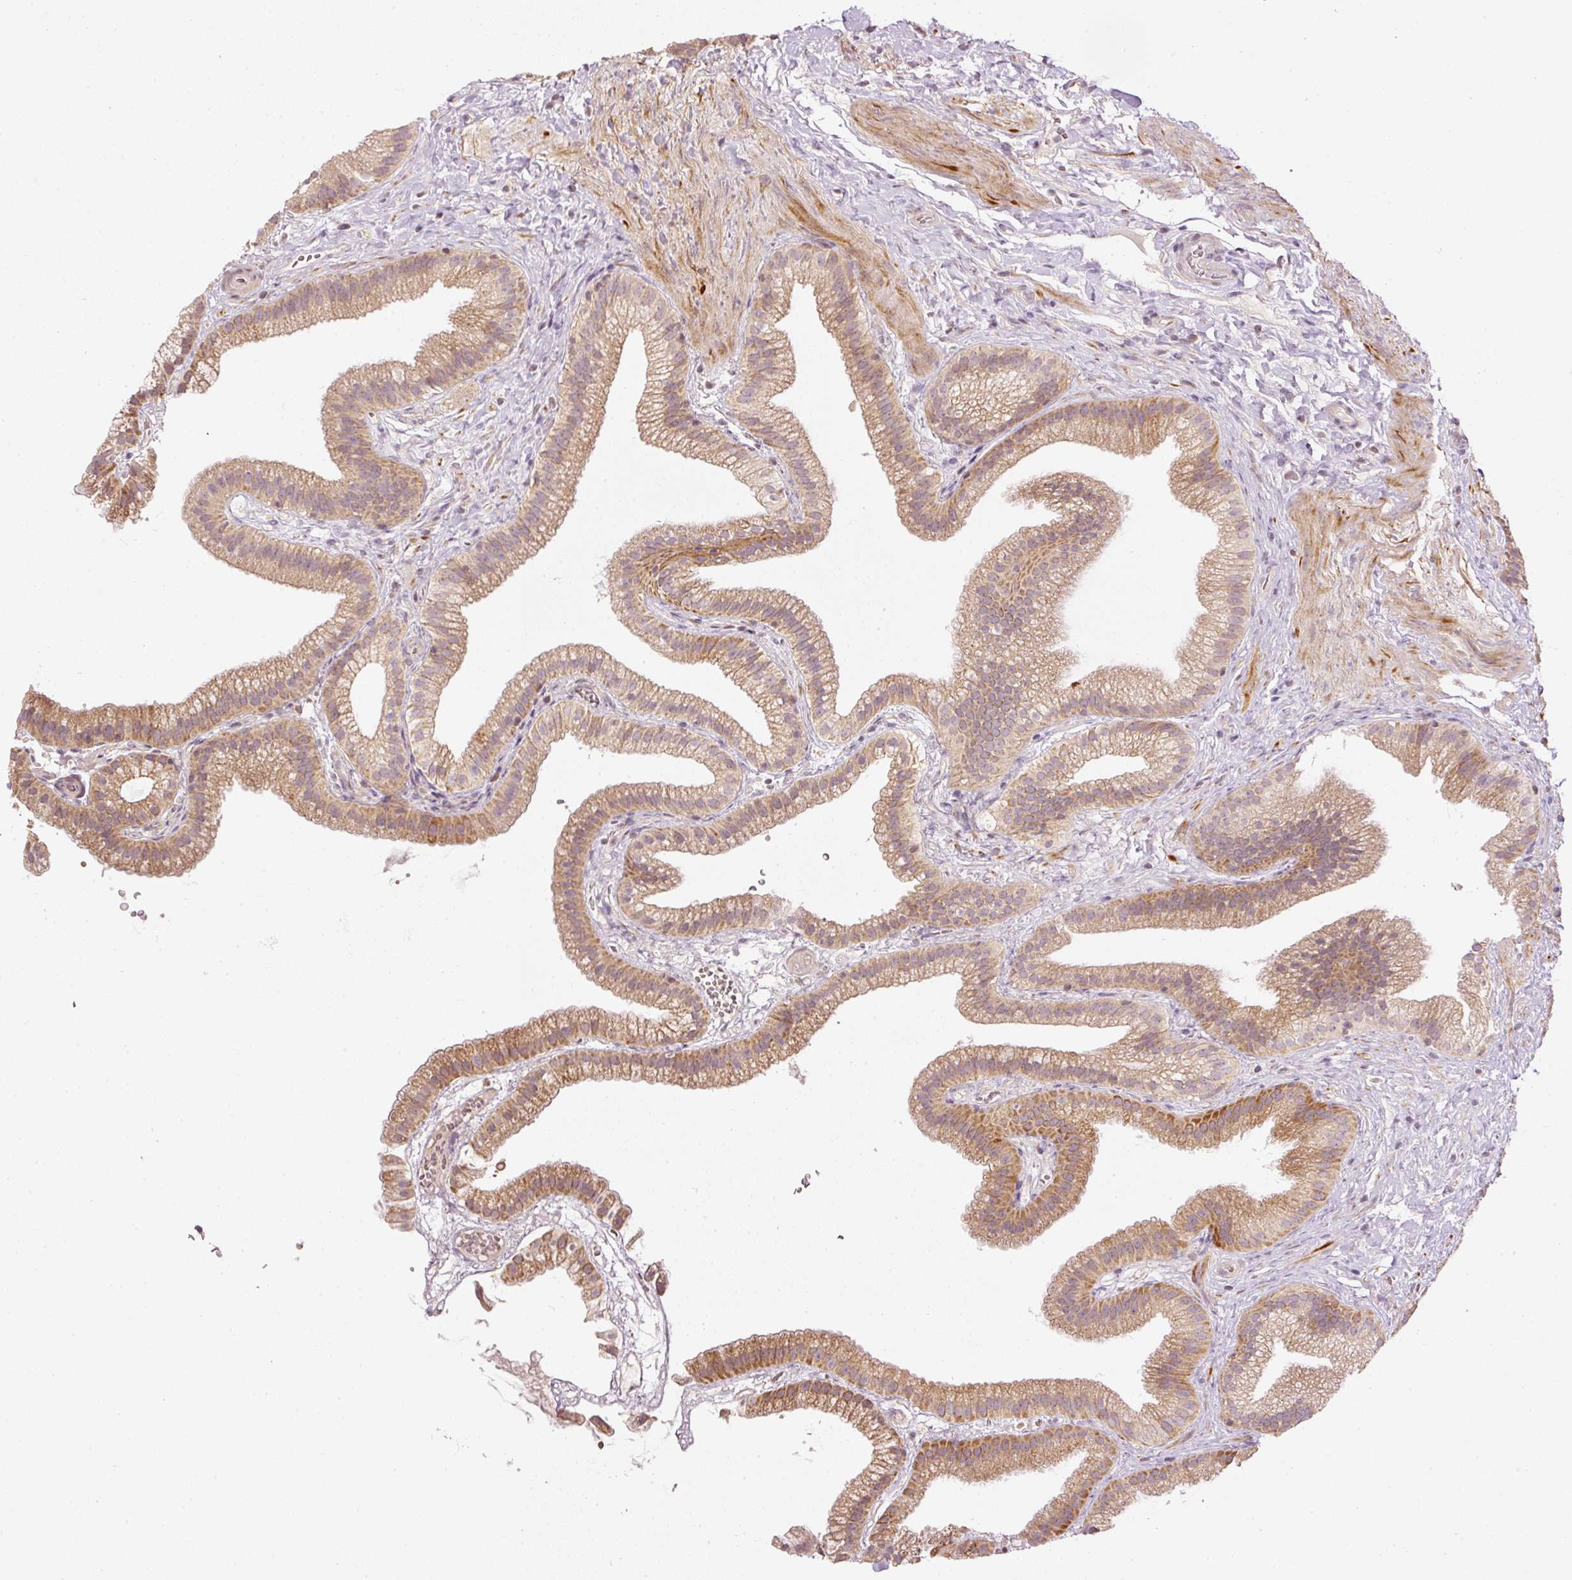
{"staining": {"intensity": "moderate", "quantity": ">75%", "location": "cytoplasmic/membranous"}, "tissue": "gallbladder", "cell_type": "Glandular cells", "image_type": "normal", "snomed": [{"axis": "morphology", "description": "Normal tissue, NOS"}, {"axis": "topography", "description": "Gallbladder"}], "caption": "Protein expression analysis of benign gallbladder reveals moderate cytoplasmic/membranous staining in approximately >75% of glandular cells. (brown staining indicates protein expression, while blue staining denotes nuclei).", "gene": "CDC20B", "patient": {"sex": "female", "age": 63}}